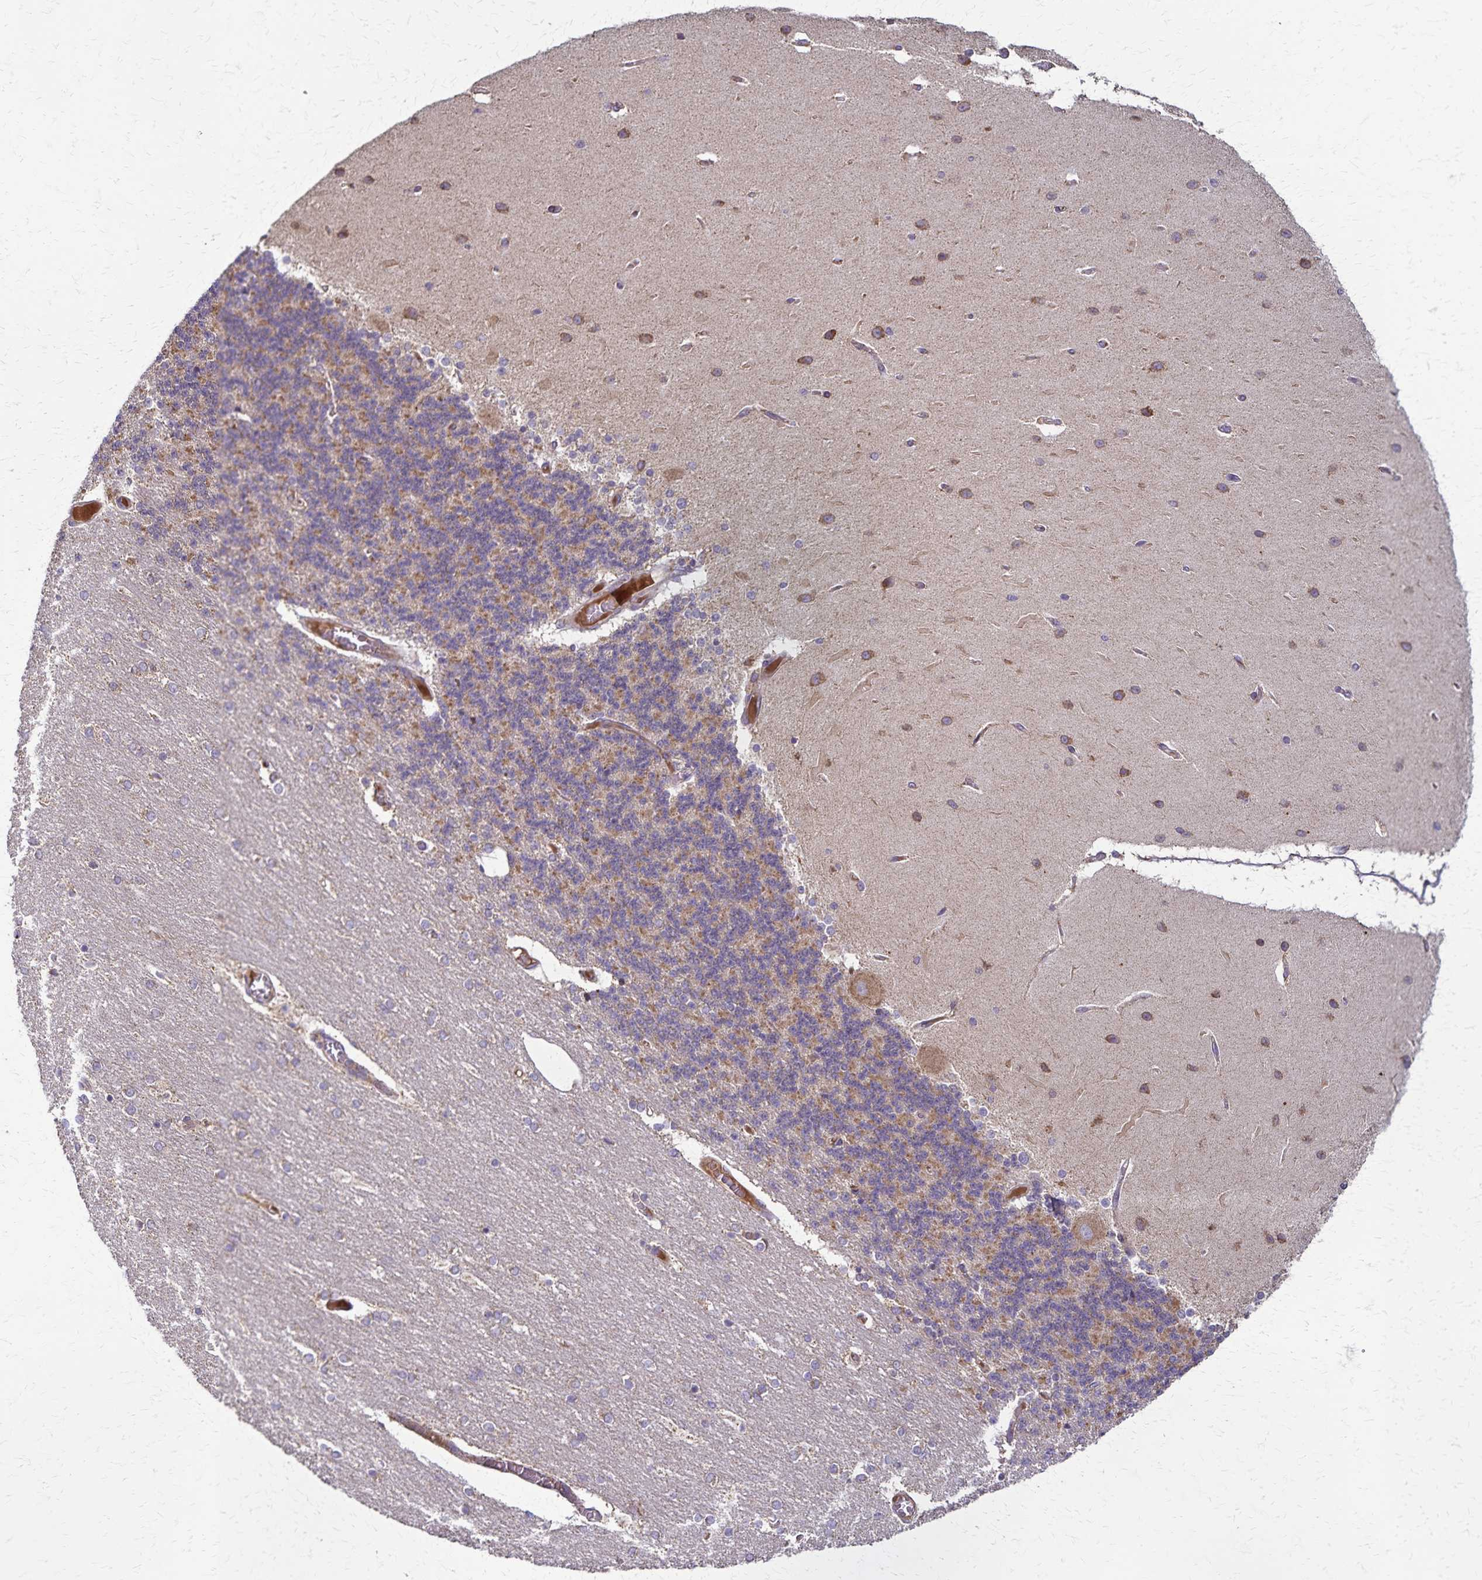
{"staining": {"intensity": "moderate", "quantity": "25%-75%", "location": "cytoplasmic/membranous"}, "tissue": "cerebellum", "cell_type": "Cells in granular layer", "image_type": "normal", "snomed": [{"axis": "morphology", "description": "Normal tissue, NOS"}, {"axis": "topography", "description": "Cerebellum"}], "caption": "Human cerebellum stained for a protein (brown) shows moderate cytoplasmic/membranous positive staining in approximately 25%-75% of cells in granular layer.", "gene": "RNF10", "patient": {"sex": "female", "age": 54}}